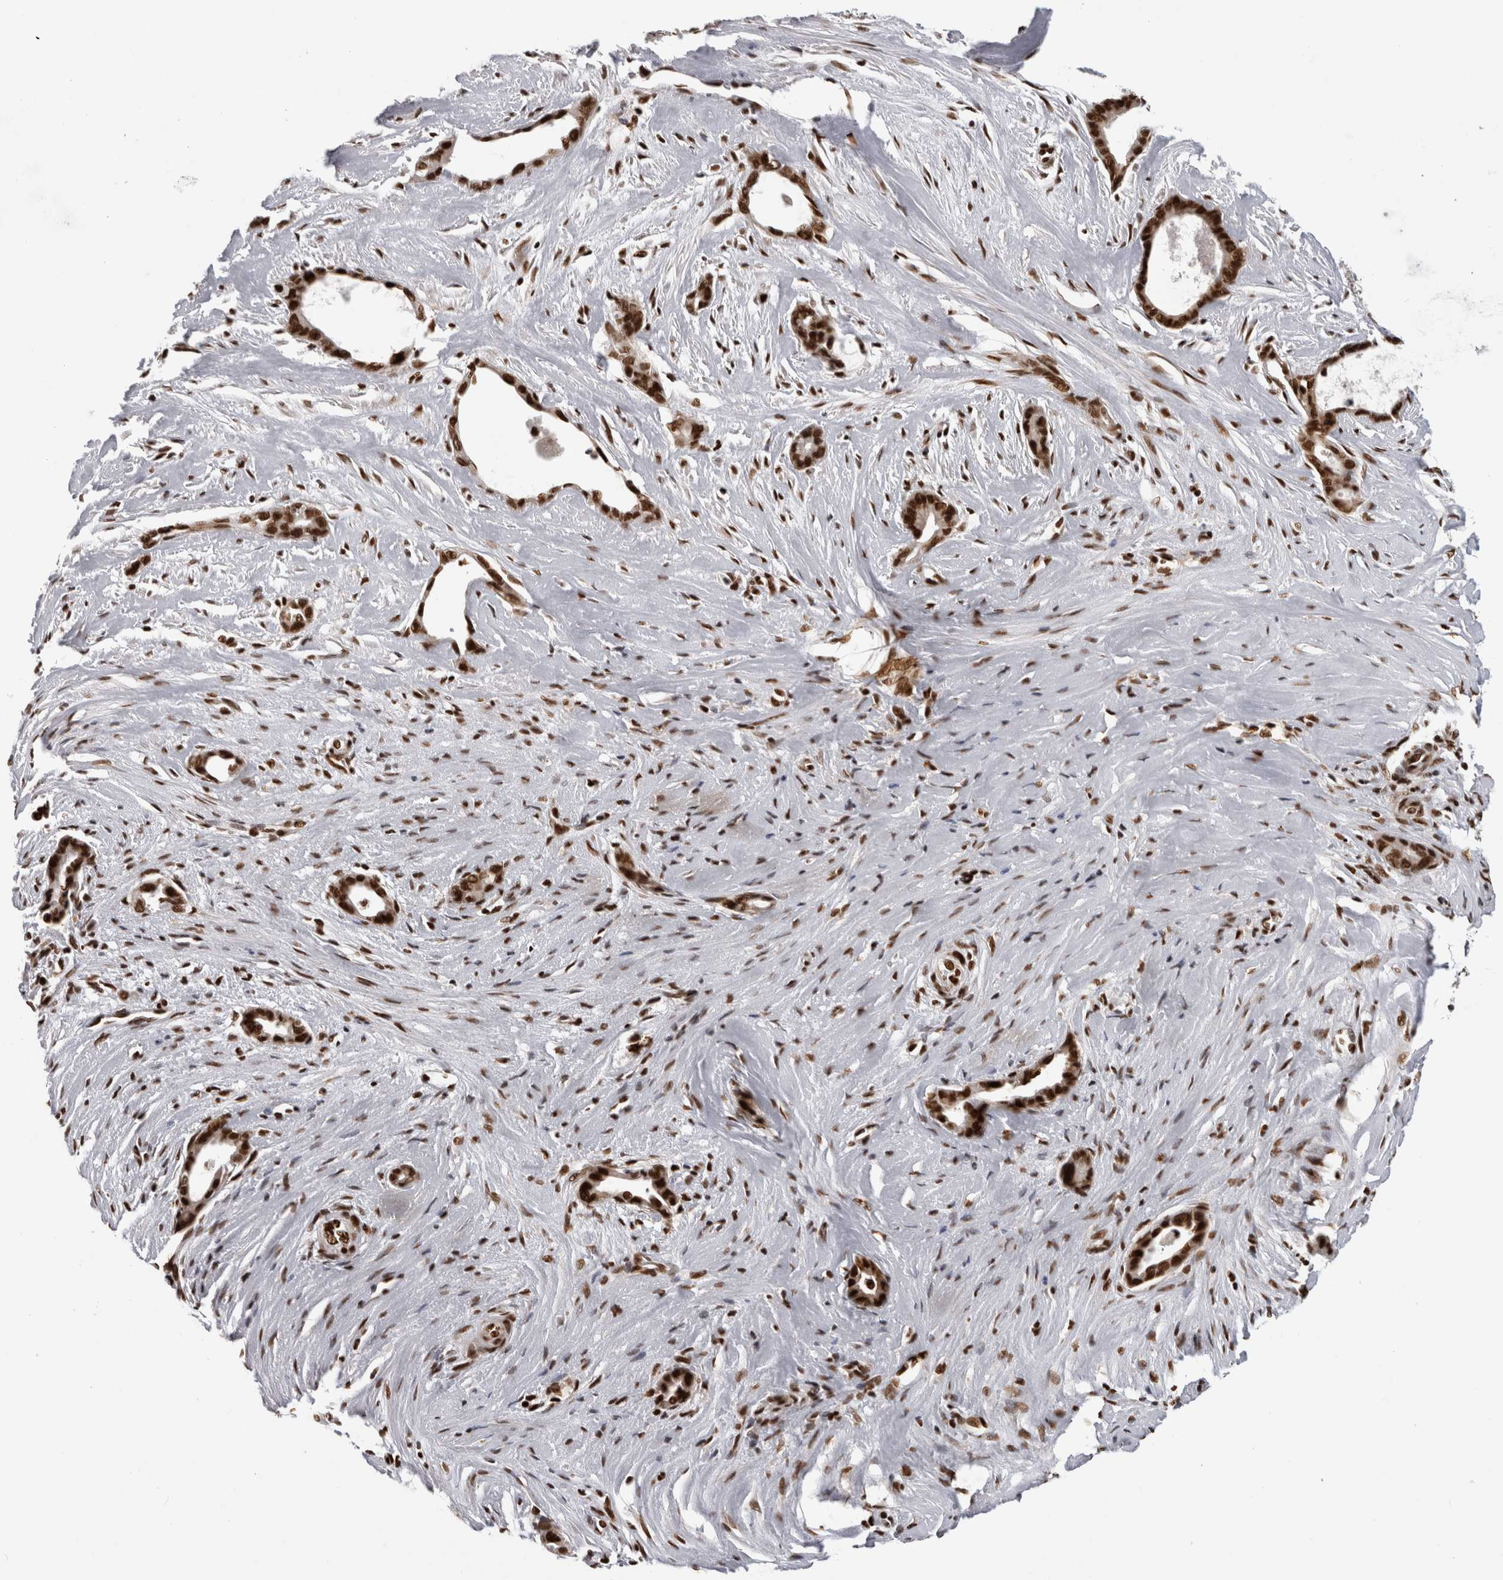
{"staining": {"intensity": "strong", "quantity": ">75%", "location": "nuclear"}, "tissue": "liver cancer", "cell_type": "Tumor cells", "image_type": "cancer", "snomed": [{"axis": "morphology", "description": "Cholangiocarcinoma"}, {"axis": "topography", "description": "Liver"}], "caption": "The immunohistochemical stain labels strong nuclear expression in tumor cells of liver cholangiocarcinoma tissue.", "gene": "ZSCAN2", "patient": {"sex": "female", "age": 55}}